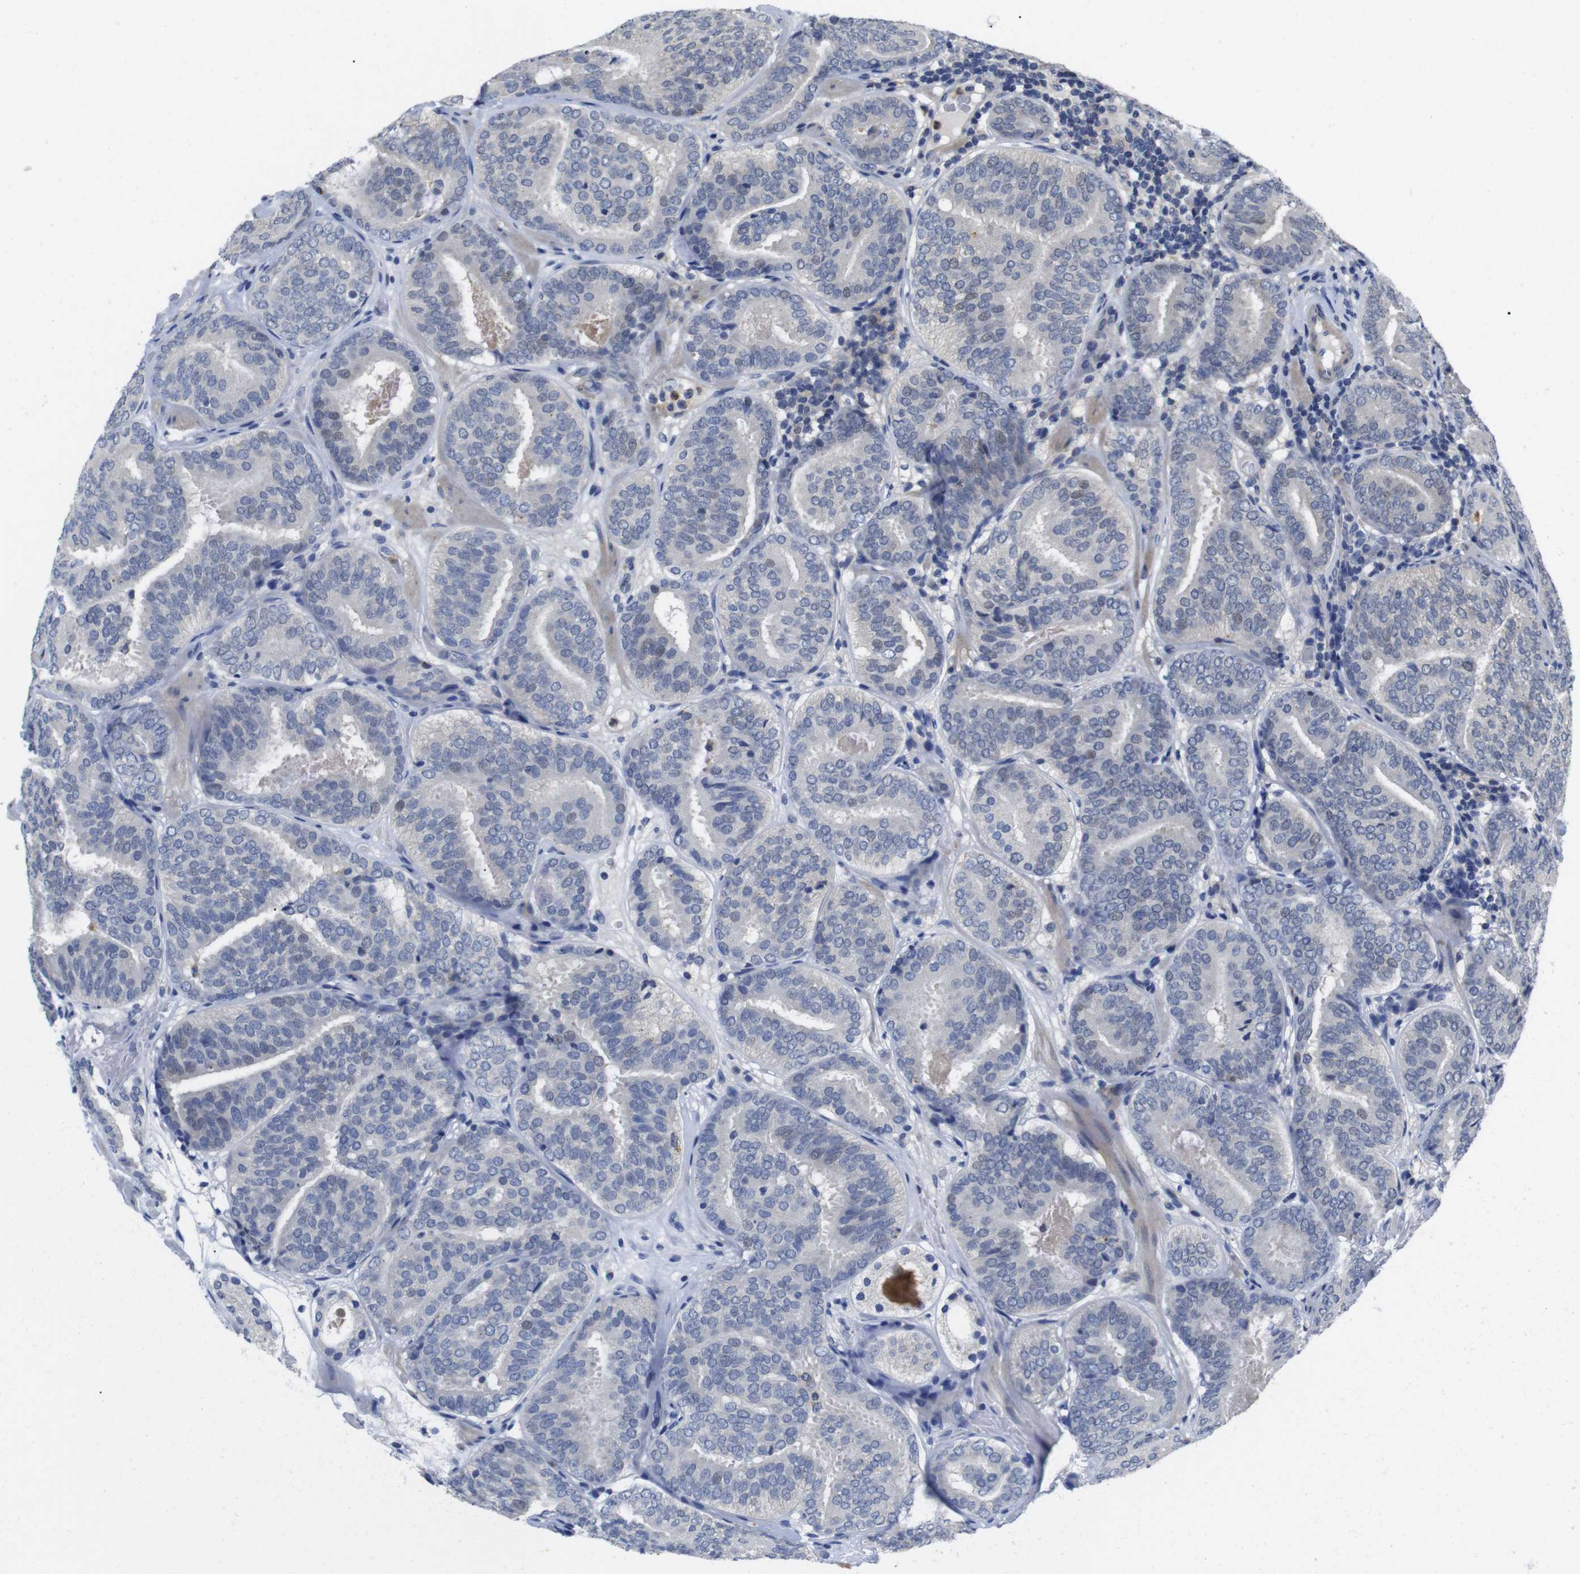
{"staining": {"intensity": "weak", "quantity": "<25%", "location": "nuclear"}, "tissue": "prostate cancer", "cell_type": "Tumor cells", "image_type": "cancer", "snomed": [{"axis": "morphology", "description": "Adenocarcinoma, Low grade"}, {"axis": "topography", "description": "Prostate"}], "caption": "A micrograph of human prostate adenocarcinoma (low-grade) is negative for staining in tumor cells. (Brightfield microscopy of DAB (3,3'-diaminobenzidine) immunohistochemistry (IHC) at high magnification).", "gene": "FNTA", "patient": {"sex": "male", "age": 69}}